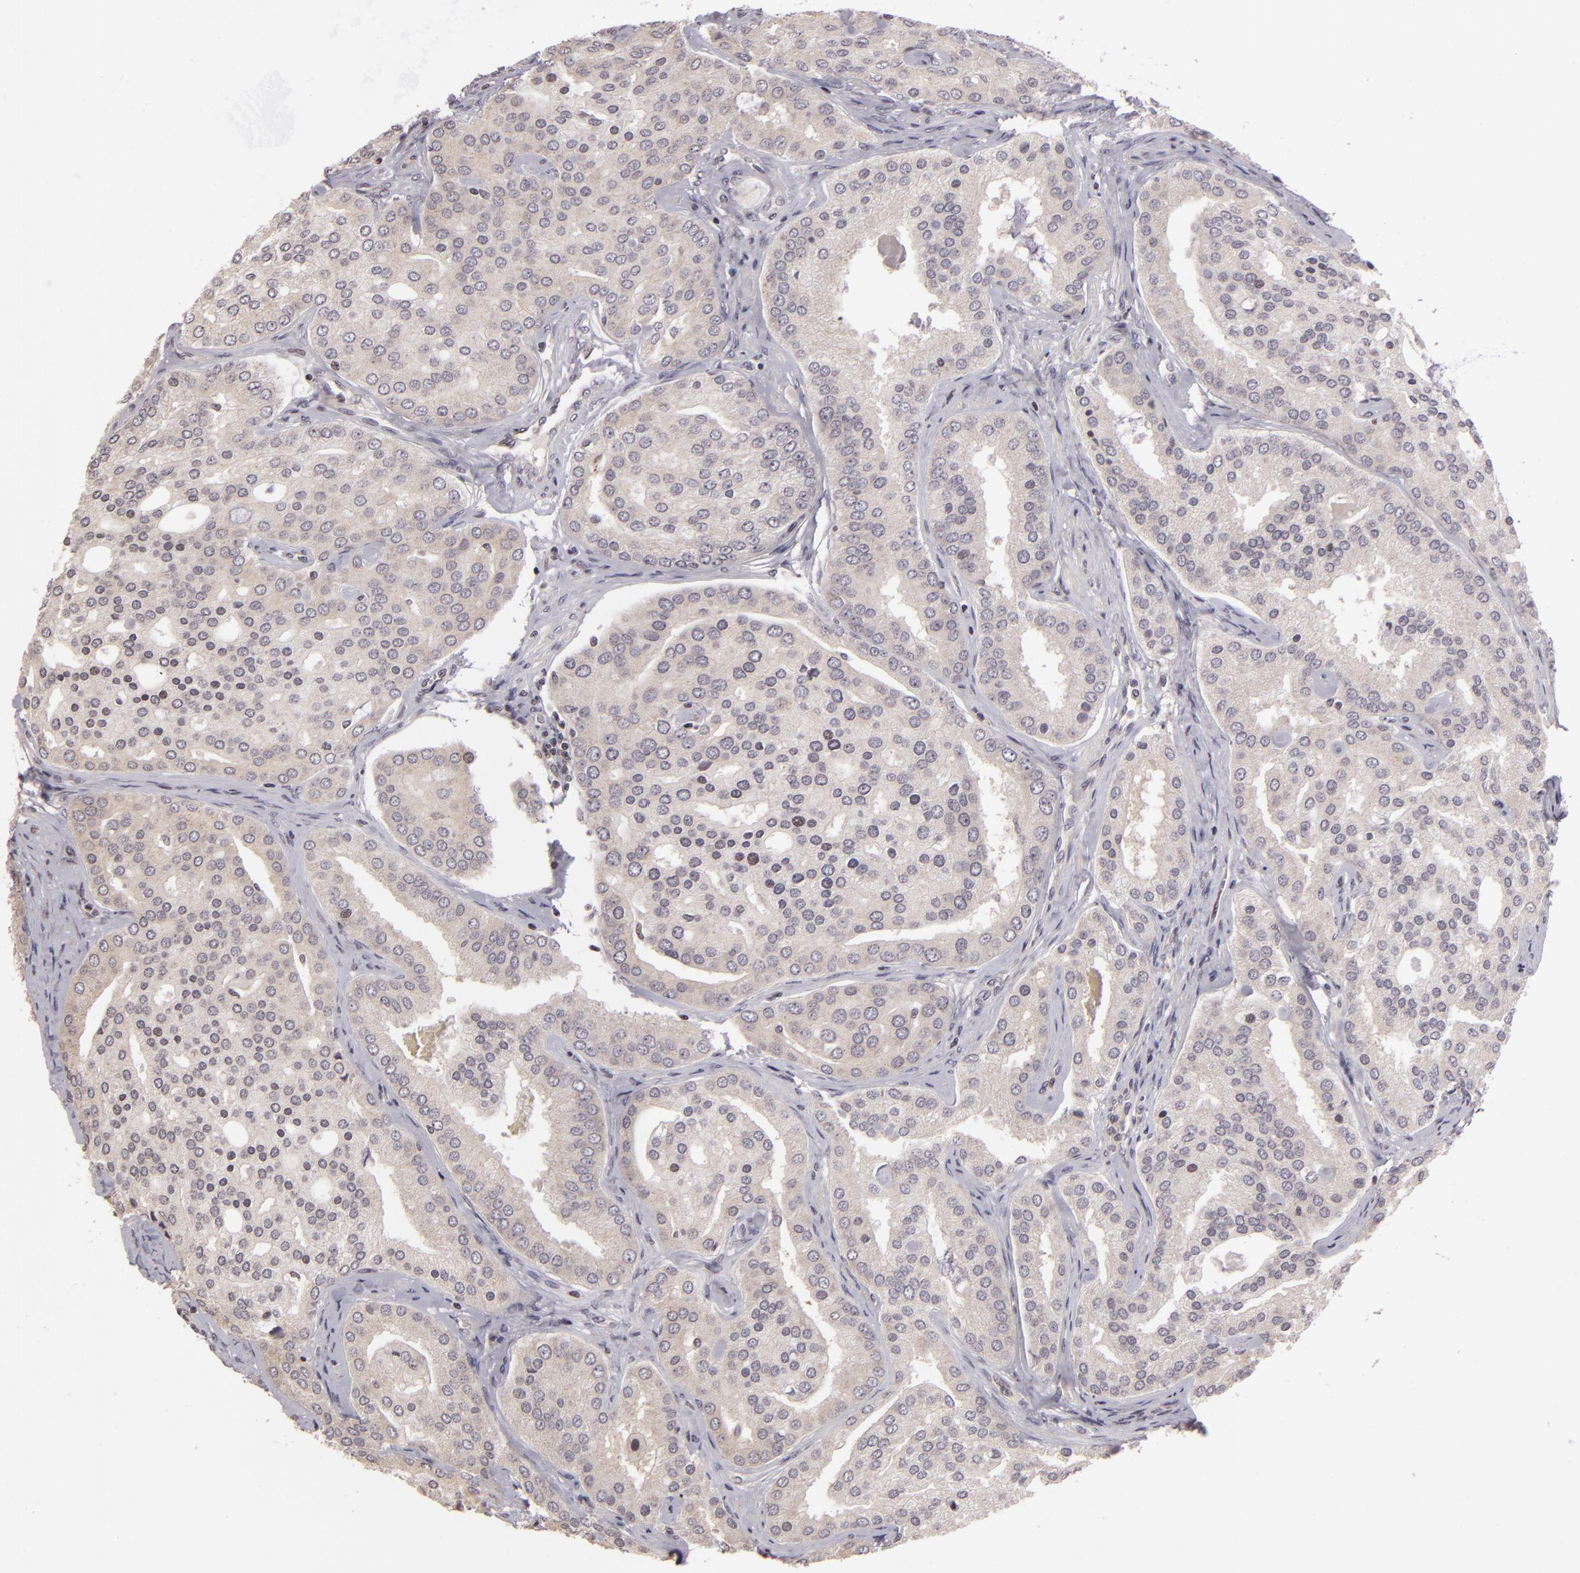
{"staining": {"intensity": "negative", "quantity": "none", "location": "none"}, "tissue": "prostate cancer", "cell_type": "Tumor cells", "image_type": "cancer", "snomed": [{"axis": "morphology", "description": "Adenocarcinoma, High grade"}, {"axis": "topography", "description": "Prostate"}], "caption": "Immunohistochemistry histopathology image of neoplastic tissue: human prostate cancer stained with DAB exhibits no significant protein expression in tumor cells.", "gene": "AKAP6", "patient": {"sex": "male", "age": 64}}